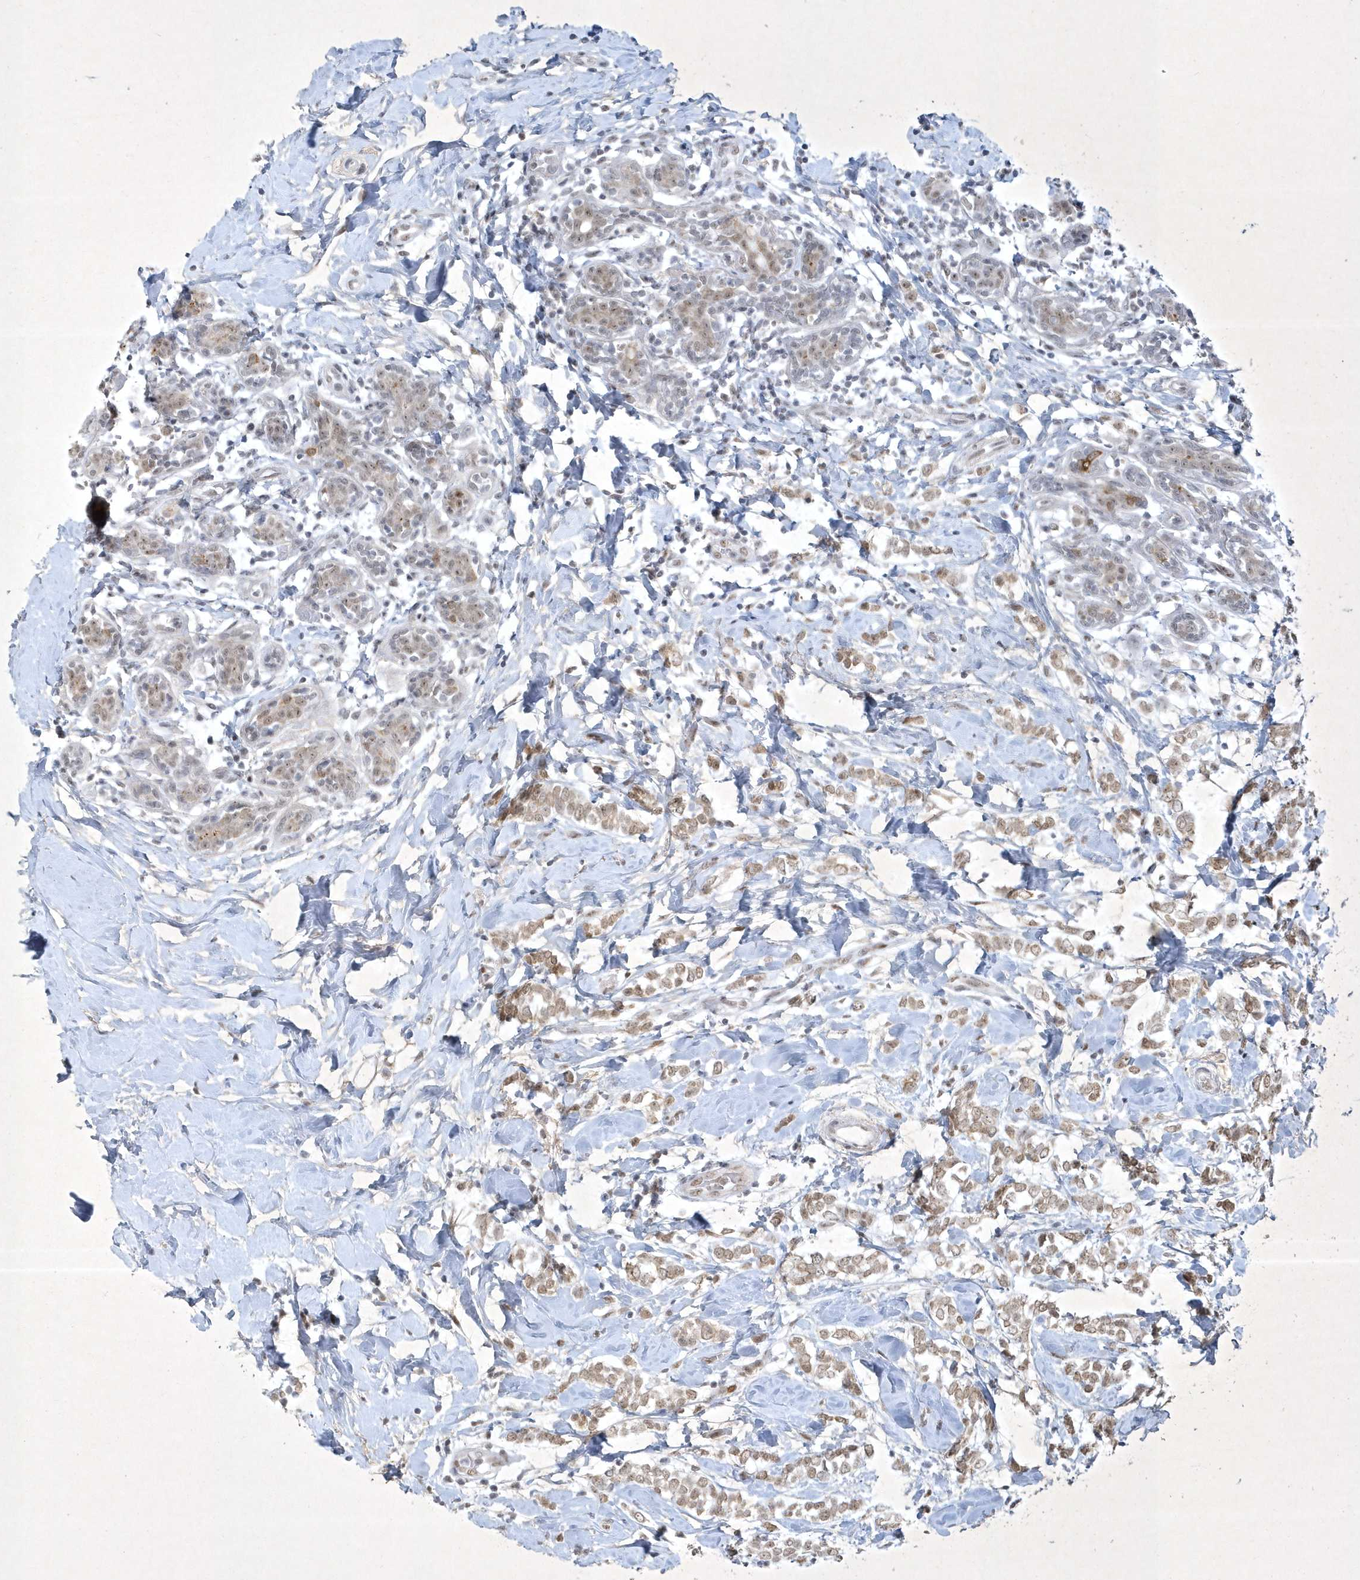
{"staining": {"intensity": "weak", "quantity": "25%-75%", "location": "cytoplasmic/membranous,nuclear"}, "tissue": "breast cancer", "cell_type": "Tumor cells", "image_type": "cancer", "snomed": [{"axis": "morphology", "description": "Normal tissue, NOS"}, {"axis": "morphology", "description": "Lobular carcinoma"}, {"axis": "topography", "description": "Breast"}], "caption": "Approximately 25%-75% of tumor cells in human breast lobular carcinoma display weak cytoplasmic/membranous and nuclear protein expression as visualized by brown immunohistochemical staining.", "gene": "ZBTB9", "patient": {"sex": "female", "age": 47}}